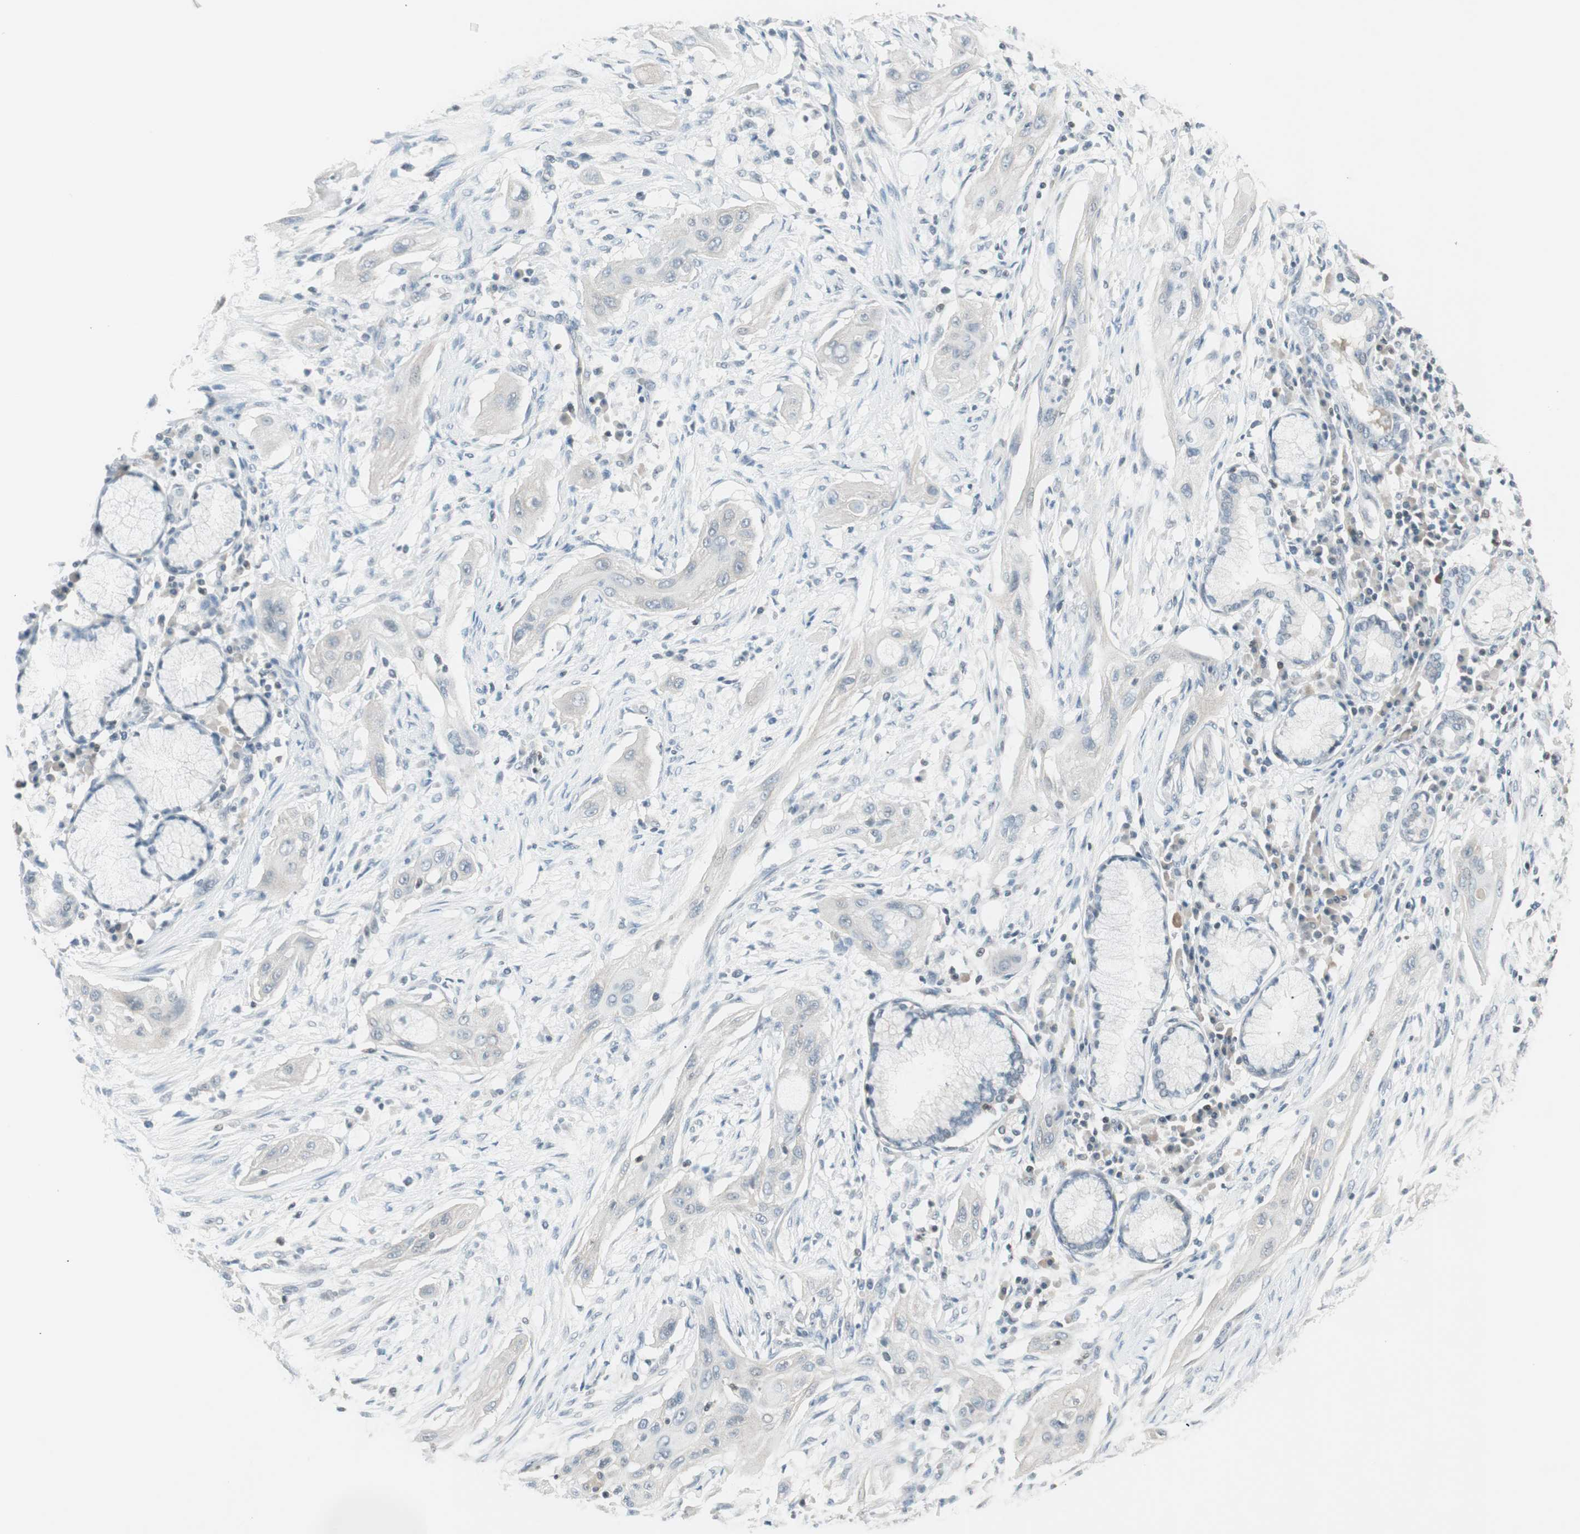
{"staining": {"intensity": "negative", "quantity": "none", "location": "none"}, "tissue": "lung cancer", "cell_type": "Tumor cells", "image_type": "cancer", "snomed": [{"axis": "morphology", "description": "Squamous cell carcinoma, NOS"}, {"axis": "topography", "description": "Lung"}], "caption": "A photomicrograph of human squamous cell carcinoma (lung) is negative for staining in tumor cells. The staining is performed using DAB brown chromogen with nuclei counter-stained in using hematoxylin.", "gene": "MAP4K1", "patient": {"sex": "female", "age": 47}}